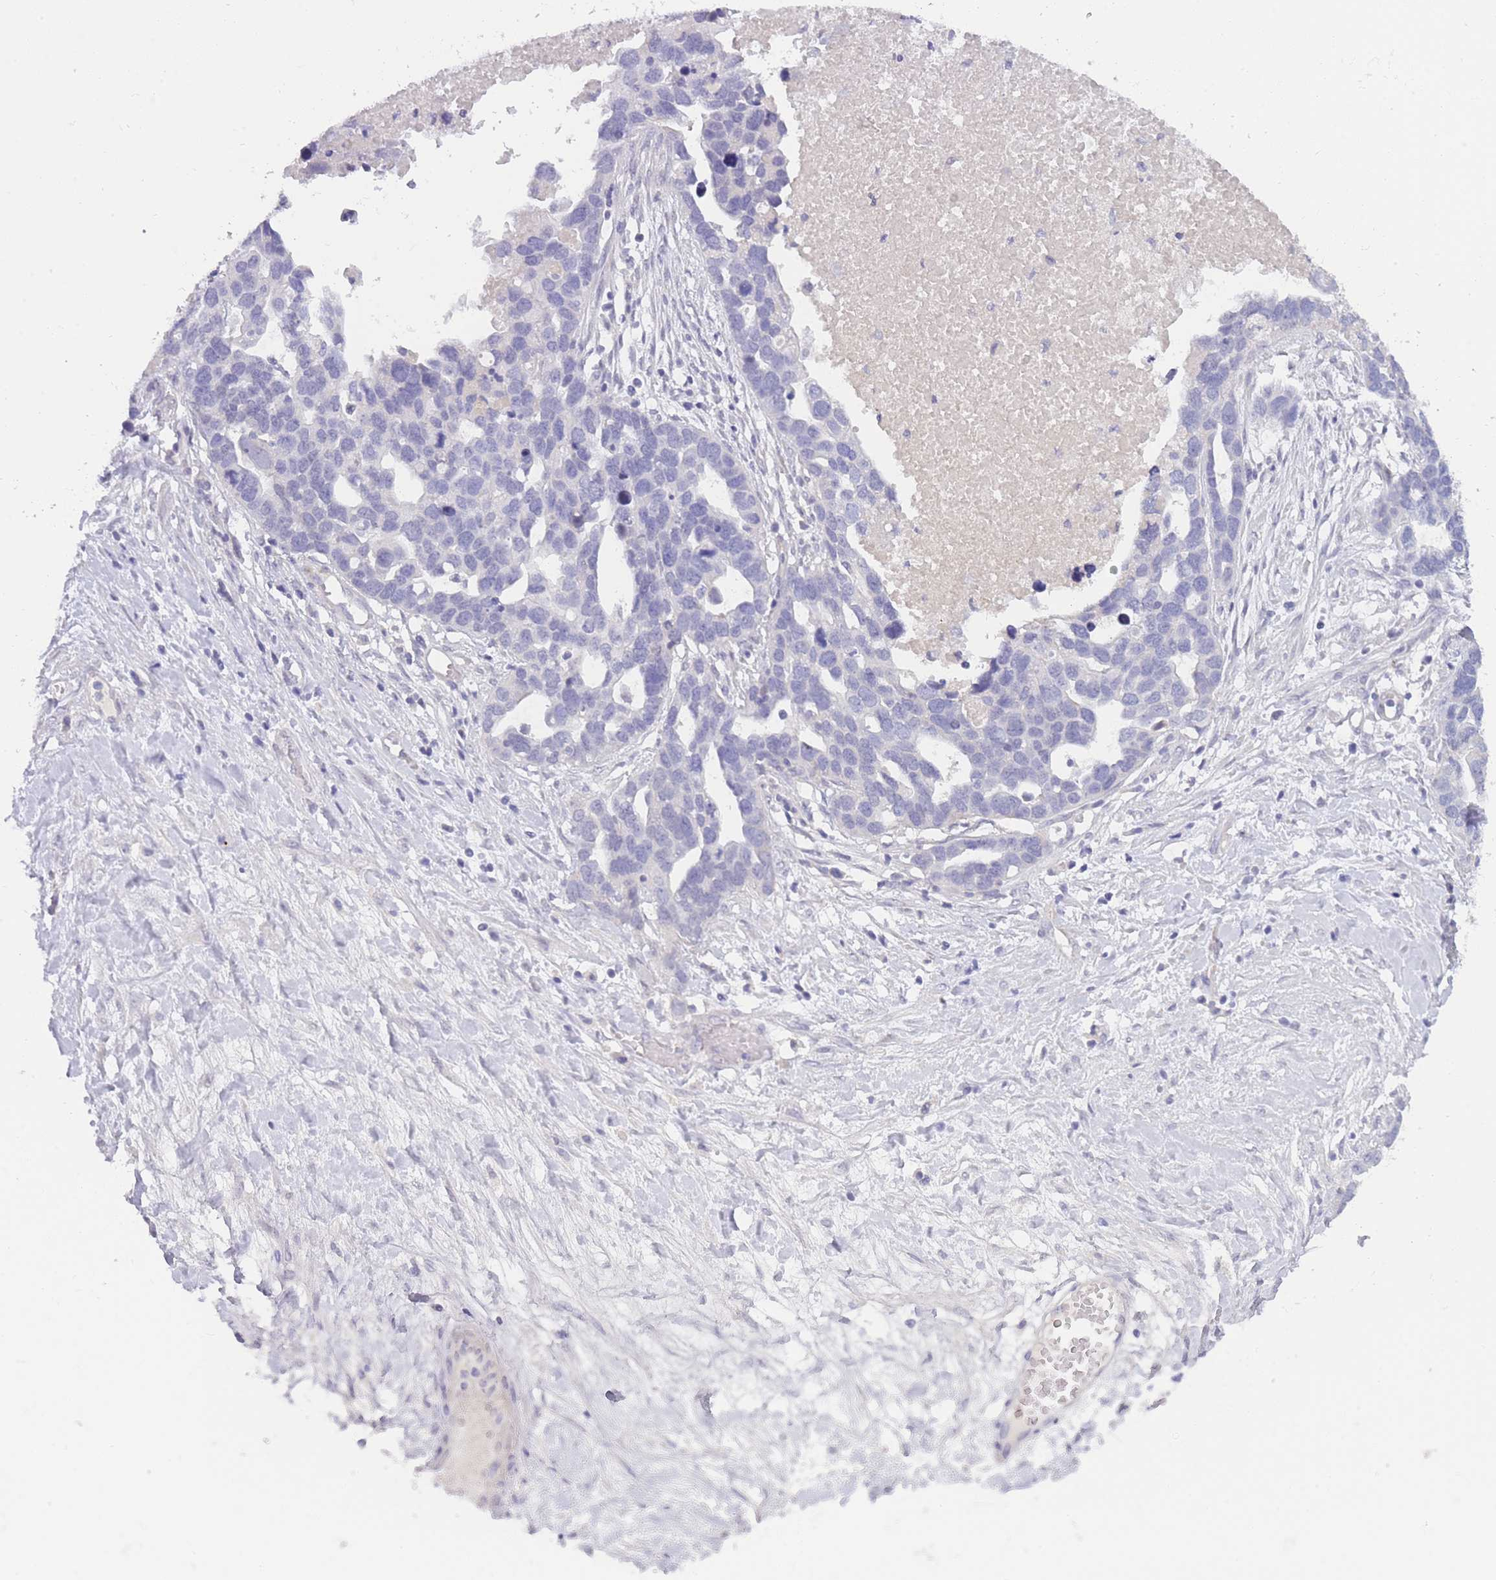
{"staining": {"intensity": "negative", "quantity": "none", "location": "none"}, "tissue": "ovarian cancer", "cell_type": "Tumor cells", "image_type": "cancer", "snomed": [{"axis": "morphology", "description": "Cystadenocarcinoma, serous, NOS"}, {"axis": "topography", "description": "Ovary"}], "caption": "This is an immunohistochemistry (IHC) micrograph of human serous cystadenocarcinoma (ovarian). There is no expression in tumor cells.", "gene": "PRR23B", "patient": {"sex": "female", "age": 54}}